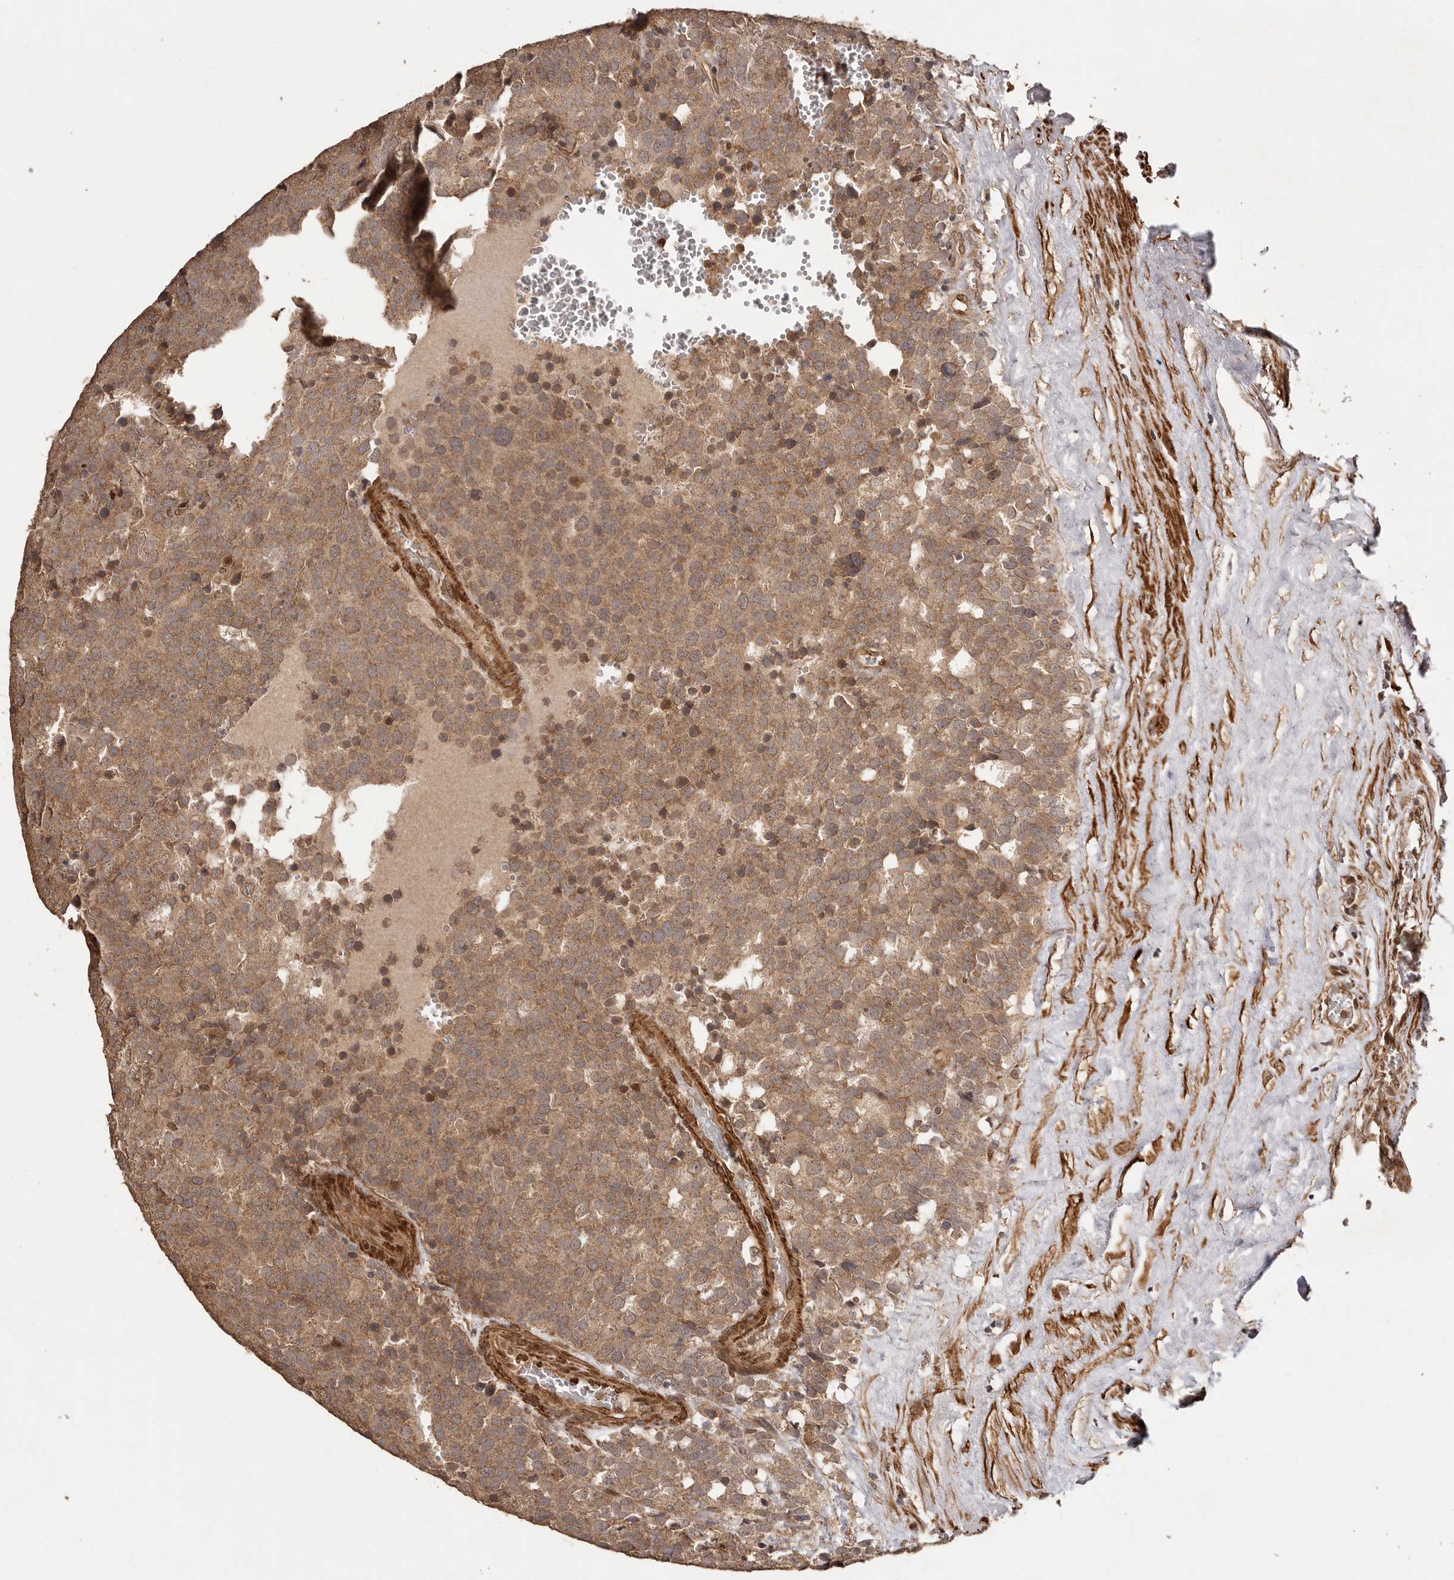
{"staining": {"intensity": "moderate", "quantity": ">75%", "location": "cytoplasmic/membranous"}, "tissue": "testis cancer", "cell_type": "Tumor cells", "image_type": "cancer", "snomed": [{"axis": "morphology", "description": "Seminoma, NOS"}, {"axis": "topography", "description": "Testis"}], "caption": "Tumor cells demonstrate medium levels of moderate cytoplasmic/membranous staining in about >75% of cells in testis cancer. (IHC, brightfield microscopy, high magnification).", "gene": "UBR2", "patient": {"sex": "male", "age": 71}}